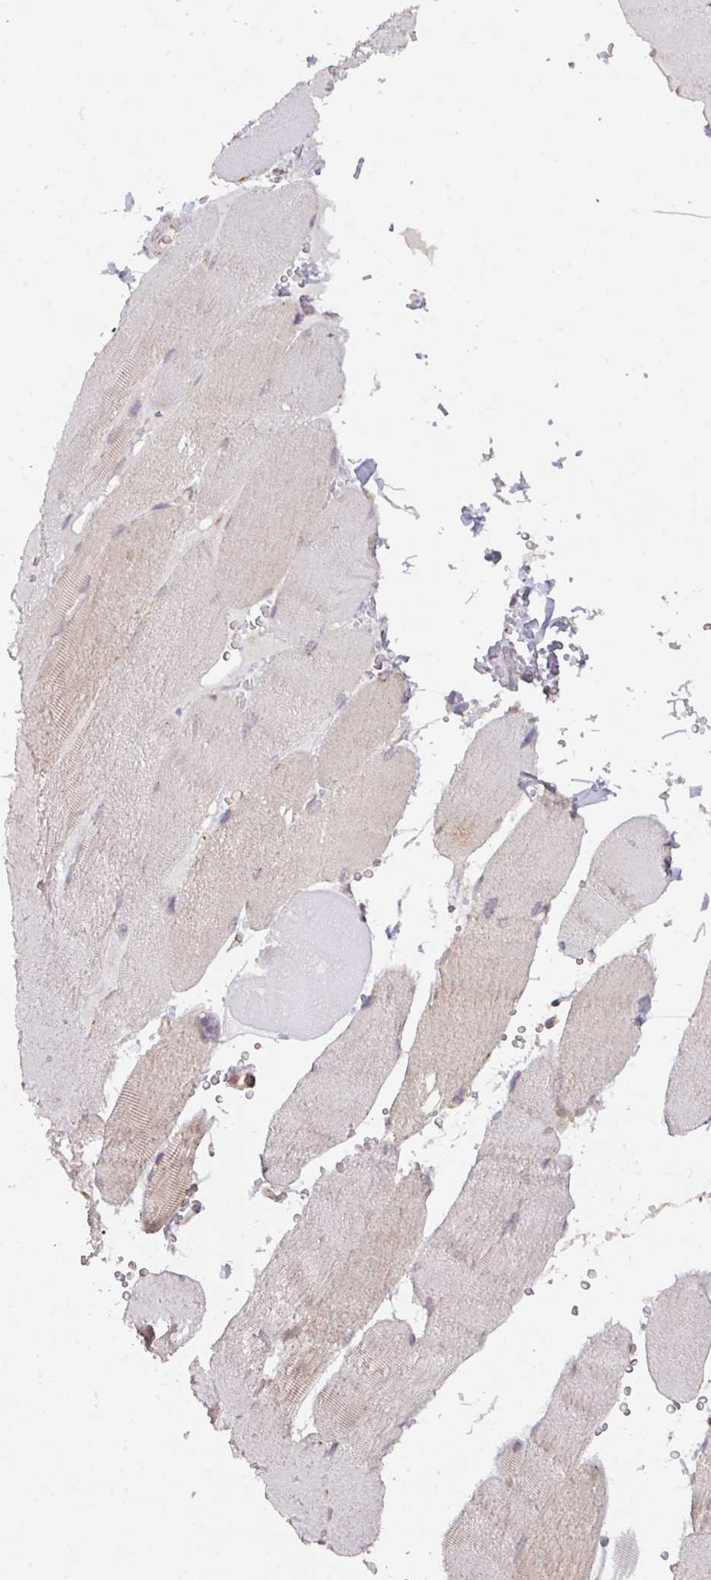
{"staining": {"intensity": "moderate", "quantity": "25%-75%", "location": "cytoplasmic/membranous"}, "tissue": "skeletal muscle", "cell_type": "Myocytes", "image_type": "normal", "snomed": [{"axis": "morphology", "description": "Normal tissue, NOS"}, {"axis": "topography", "description": "Skeletal muscle"}, {"axis": "topography", "description": "Head-Neck"}], "caption": "The micrograph shows immunohistochemical staining of normal skeletal muscle. There is moderate cytoplasmic/membranous positivity is seen in about 25%-75% of myocytes.", "gene": "CYFIP2", "patient": {"sex": "male", "age": 66}}